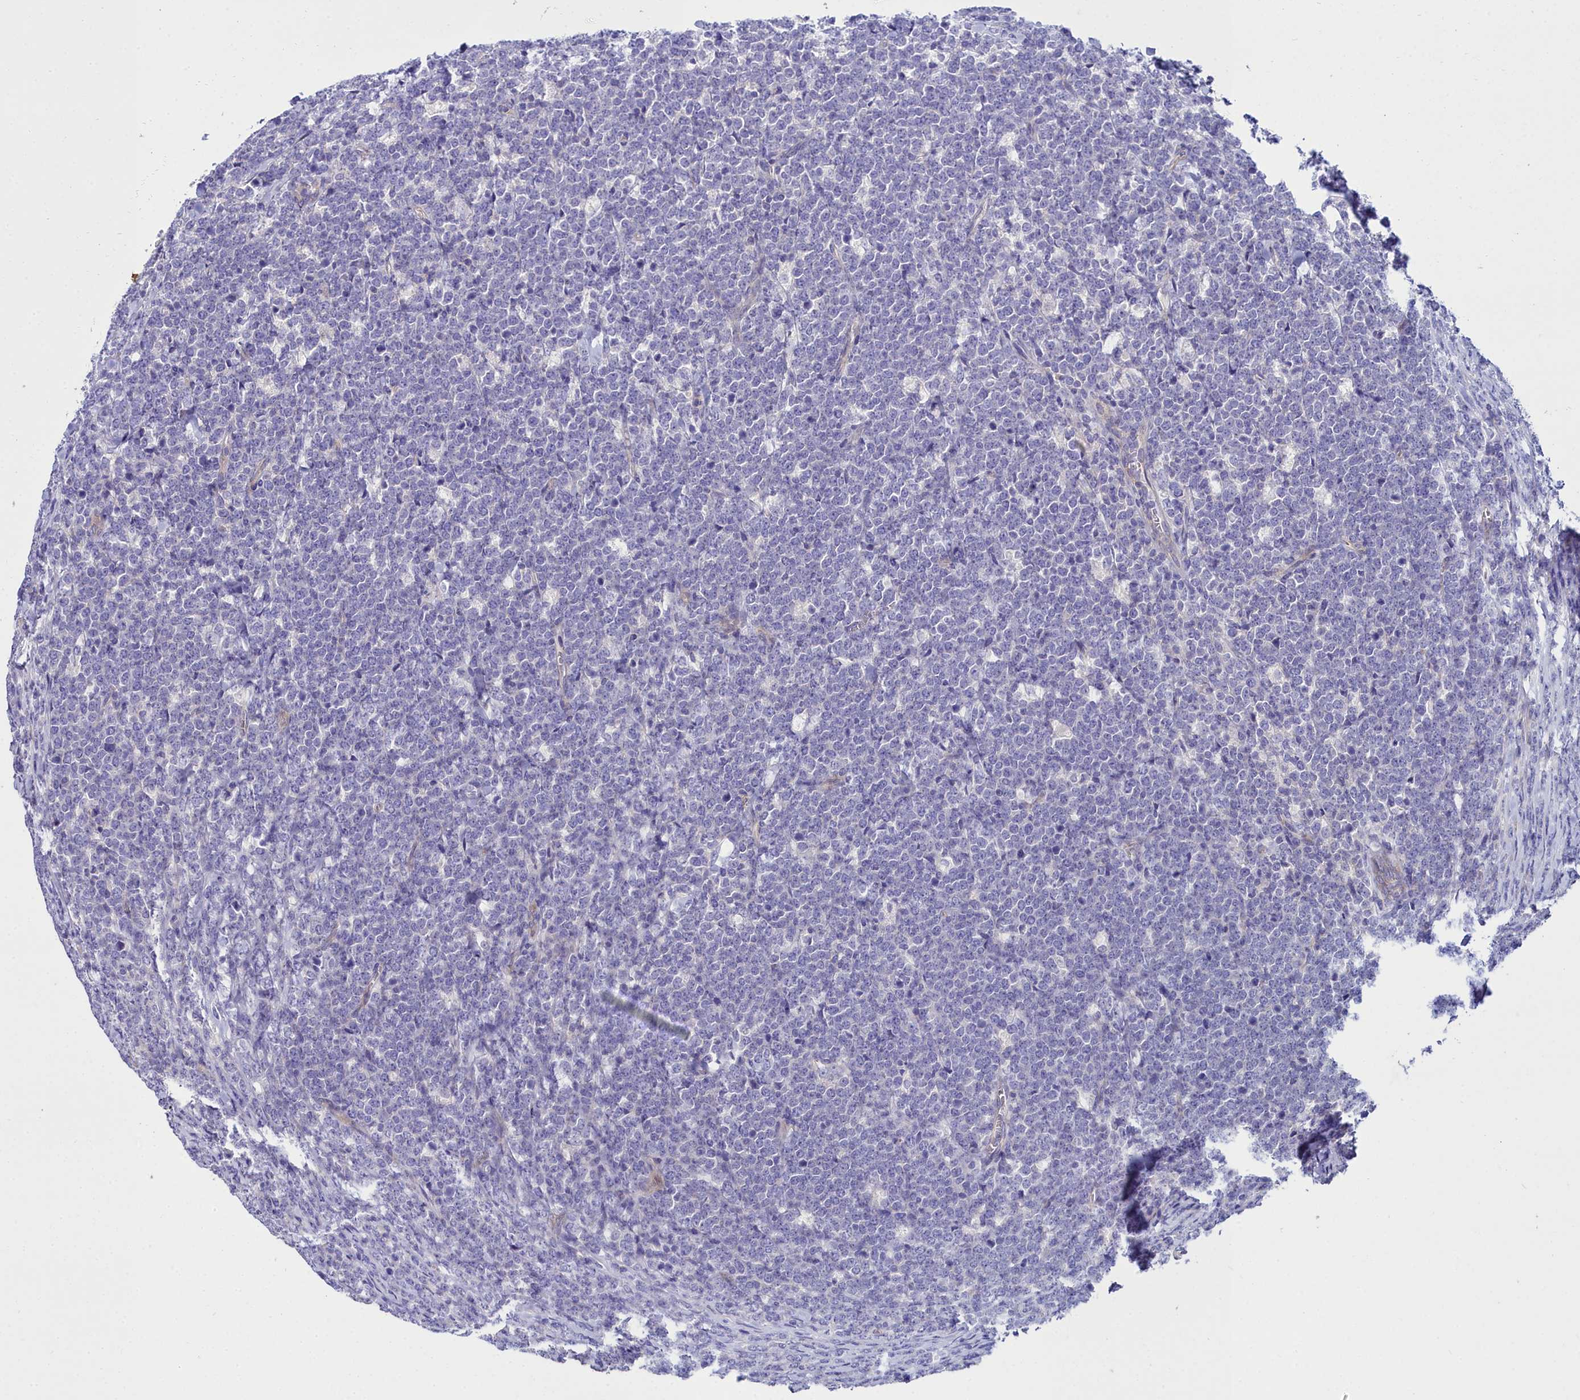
{"staining": {"intensity": "negative", "quantity": "none", "location": "none"}, "tissue": "lymphoma", "cell_type": "Tumor cells", "image_type": "cancer", "snomed": [{"axis": "morphology", "description": "Malignant lymphoma, non-Hodgkin's type, High grade"}, {"axis": "topography", "description": "Small intestine"}], "caption": "A high-resolution histopathology image shows immunohistochemistry (IHC) staining of lymphoma, which displays no significant expression in tumor cells.", "gene": "FADS3", "patient": {"sex": "male", "age": 8}}